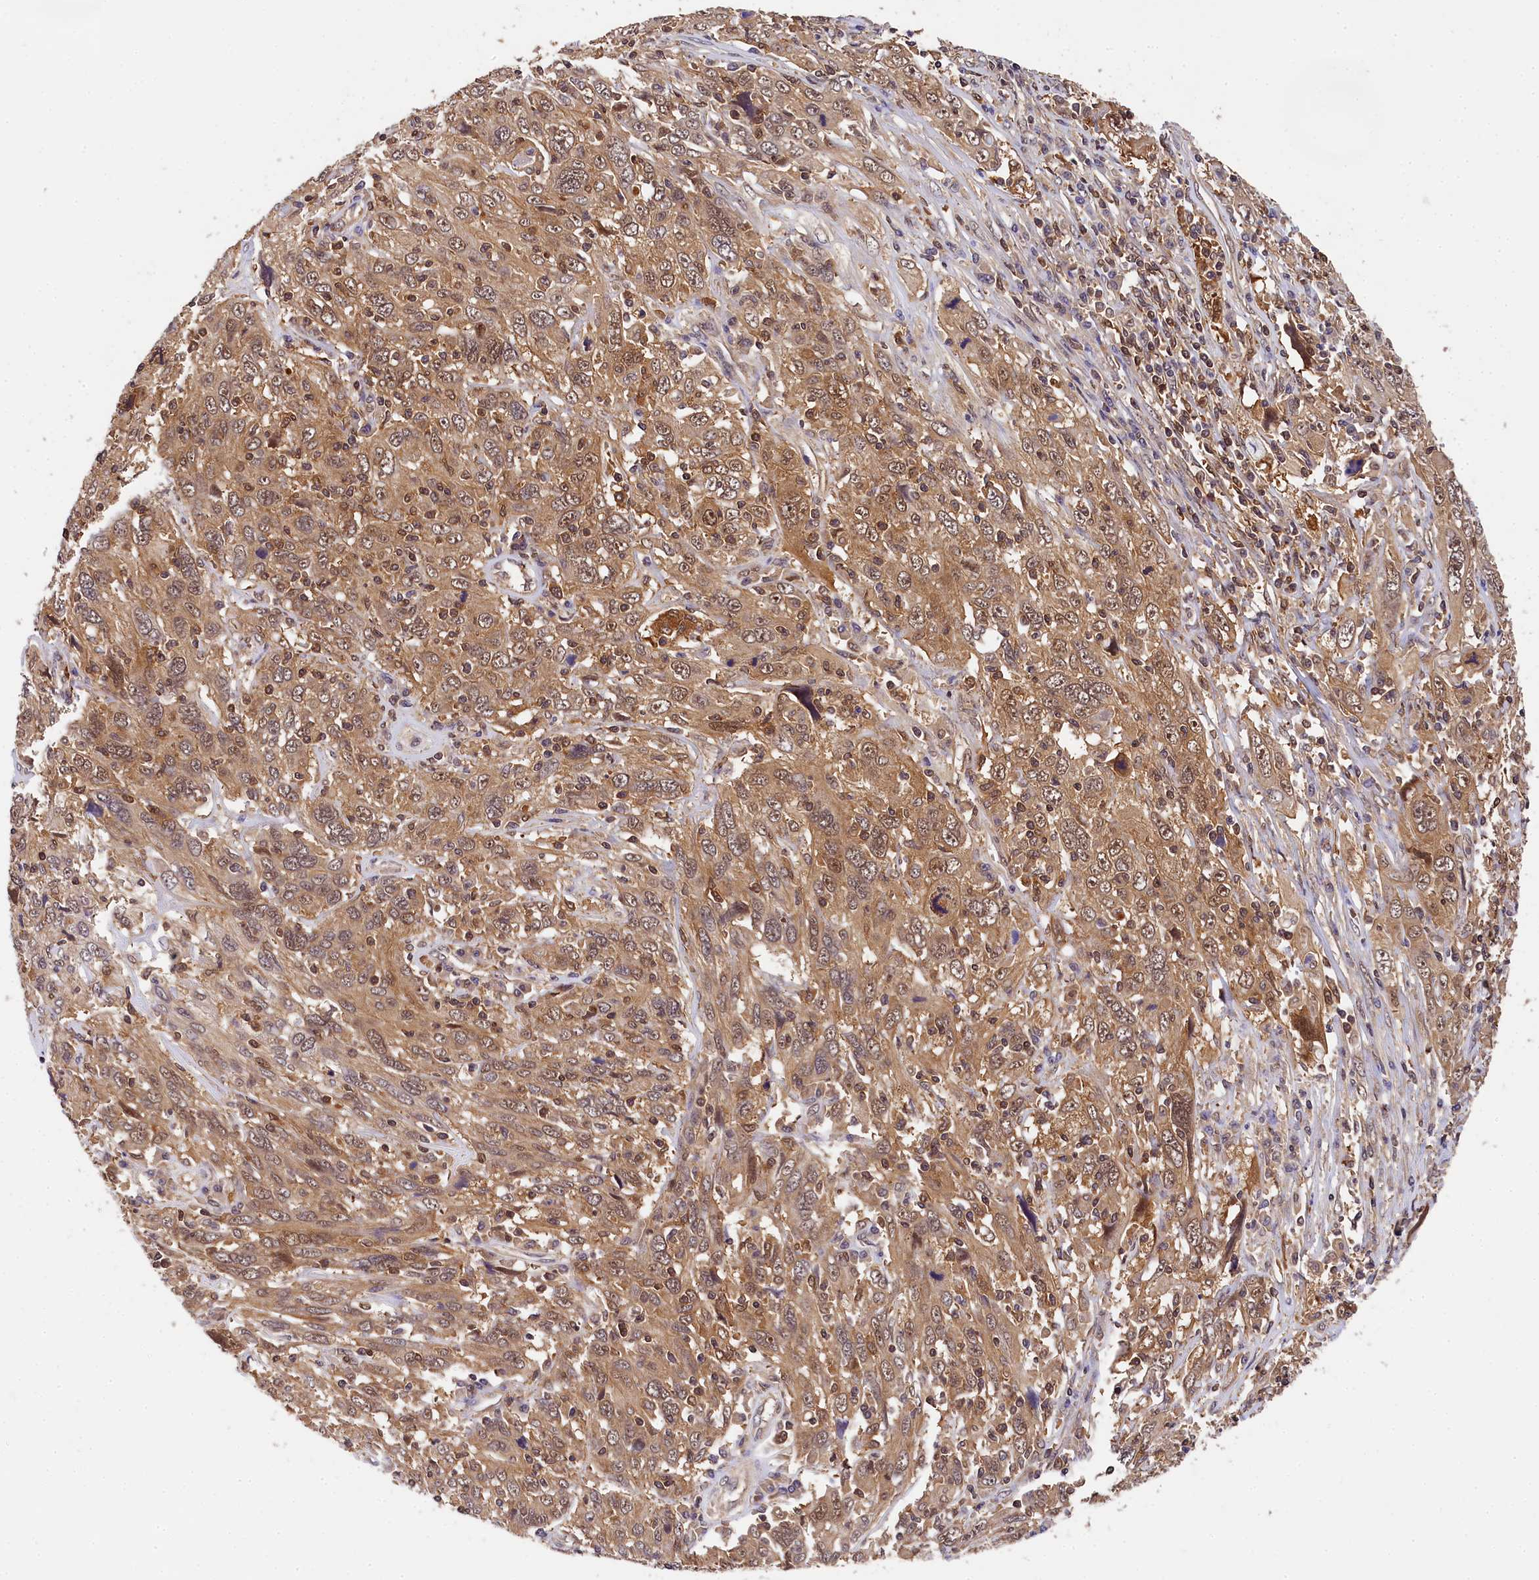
{"staining": {"intensity": "moderate", "quantity": ">75%", "location": "cytoplasmic/membranous,nuclear"}, "tissue": "cervical cancer", "cell_type": "Tumor cells", "image_type": "cancer", "snomed": [{"axis": "morphology", "description": "Squamous cell carcinoma, NOS"}, {"axis": "topography", "description": "Cervix"}], "caption": "IHC (DAB (3,3'-diaminobenzidine)) staining of cervical cancer (squamous cell carcinoma) reveals moderate cytoplasmic/membranous and nuclear protein expression in approximately >75% of tumor cells.", "gene": "EIF6", "patient": {"sex": "female", "age": 46}}